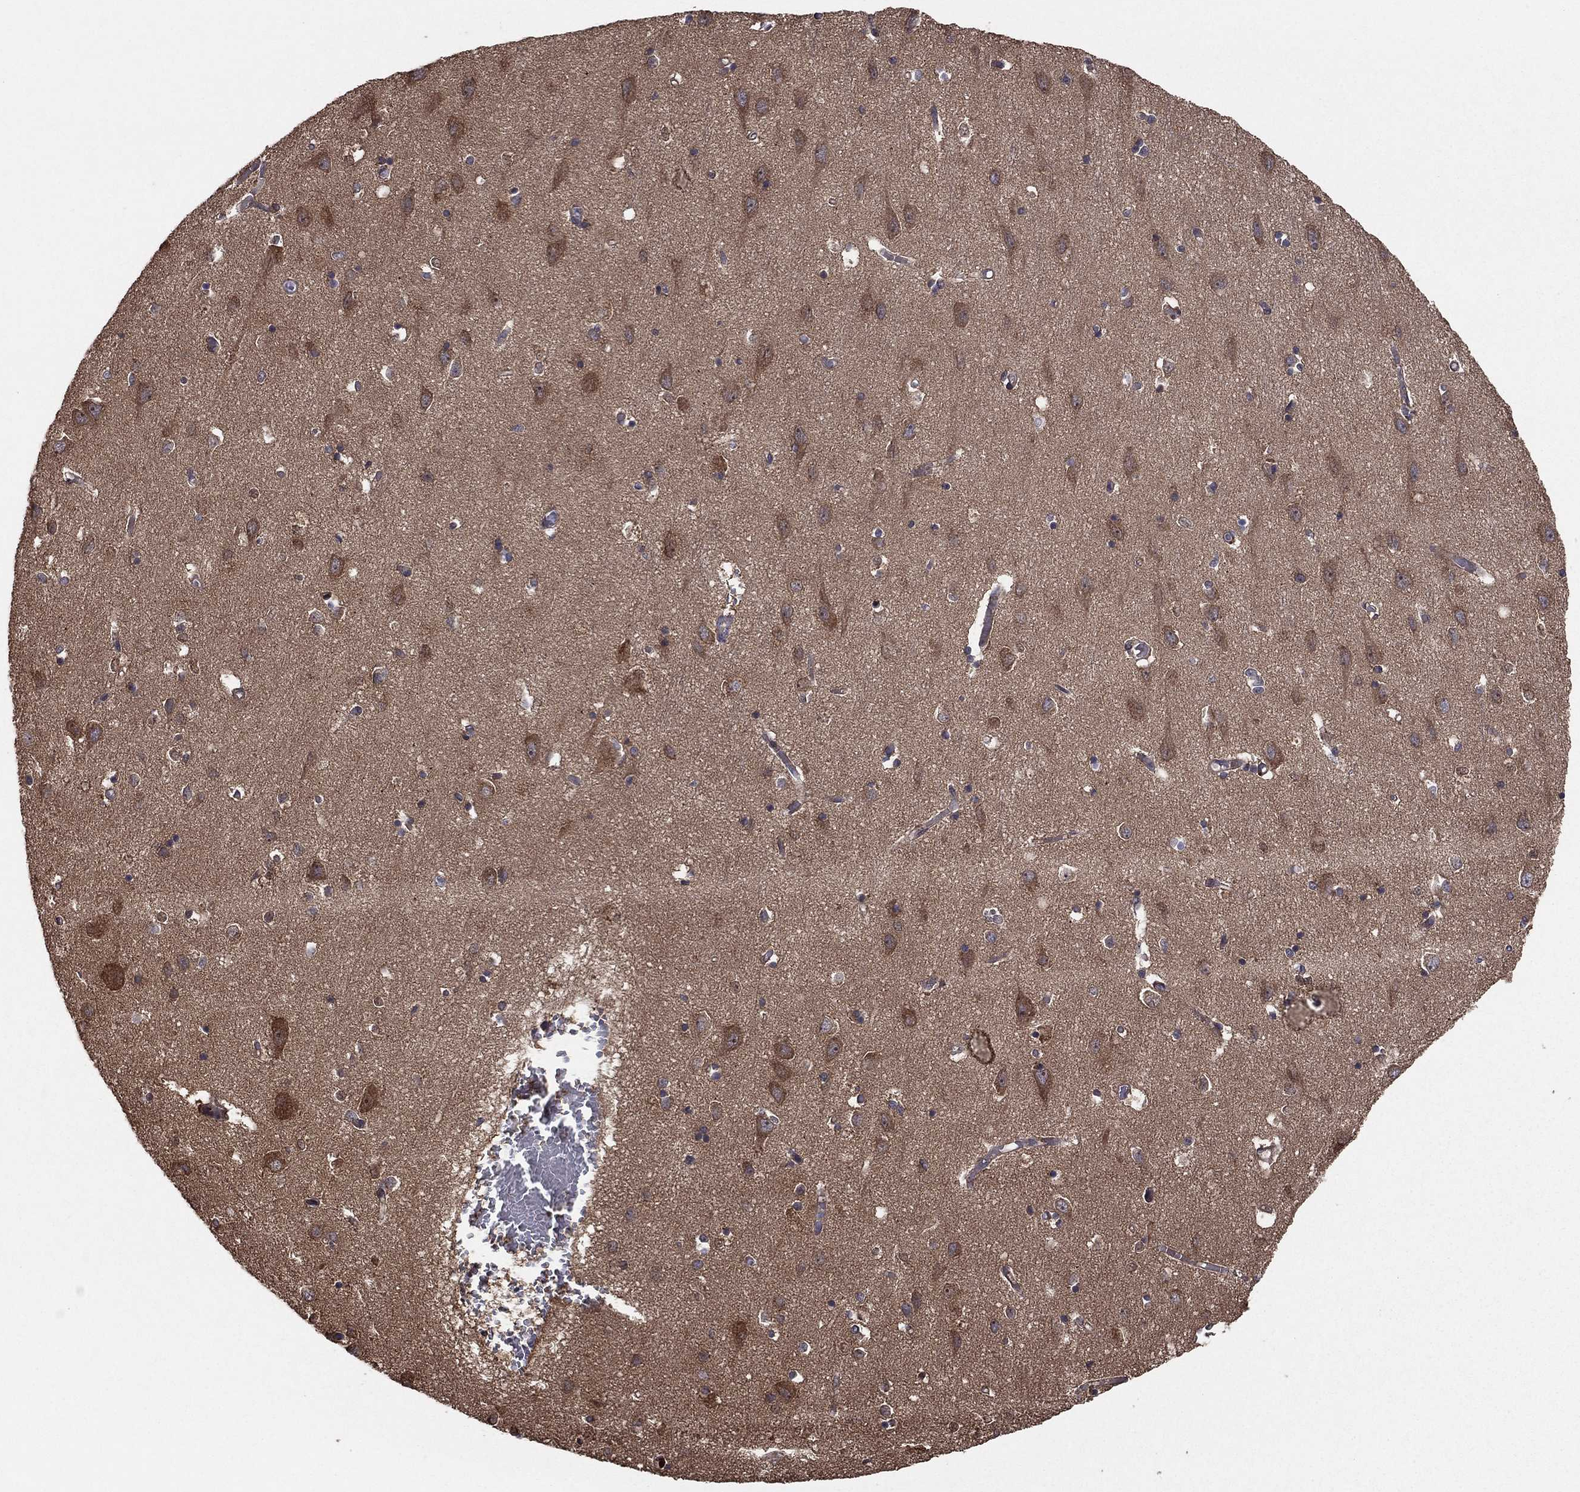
{"staining": {"intensity": "negative", "quantity": "none", "location": "none"}, "tissue": "cerebral cortex", "cell_type": "Endothelial cells", "image_type": "normal", "snomed": [{"axis": "morphology", "description": "Normal tissue, NOS"}, {"axis": "topography", "description": "Cerebral cortex"}], "caption": "Endothelial cells show no significant protein expression in normal cerebral cortex. The staining is performed using DAB (3,3'-diaminobenzidine) brown chromogen with nuclei counter-stained in using hematoxylin.", "gene": "BABAM2", "patient": {"sex": "male", "age": 70}}